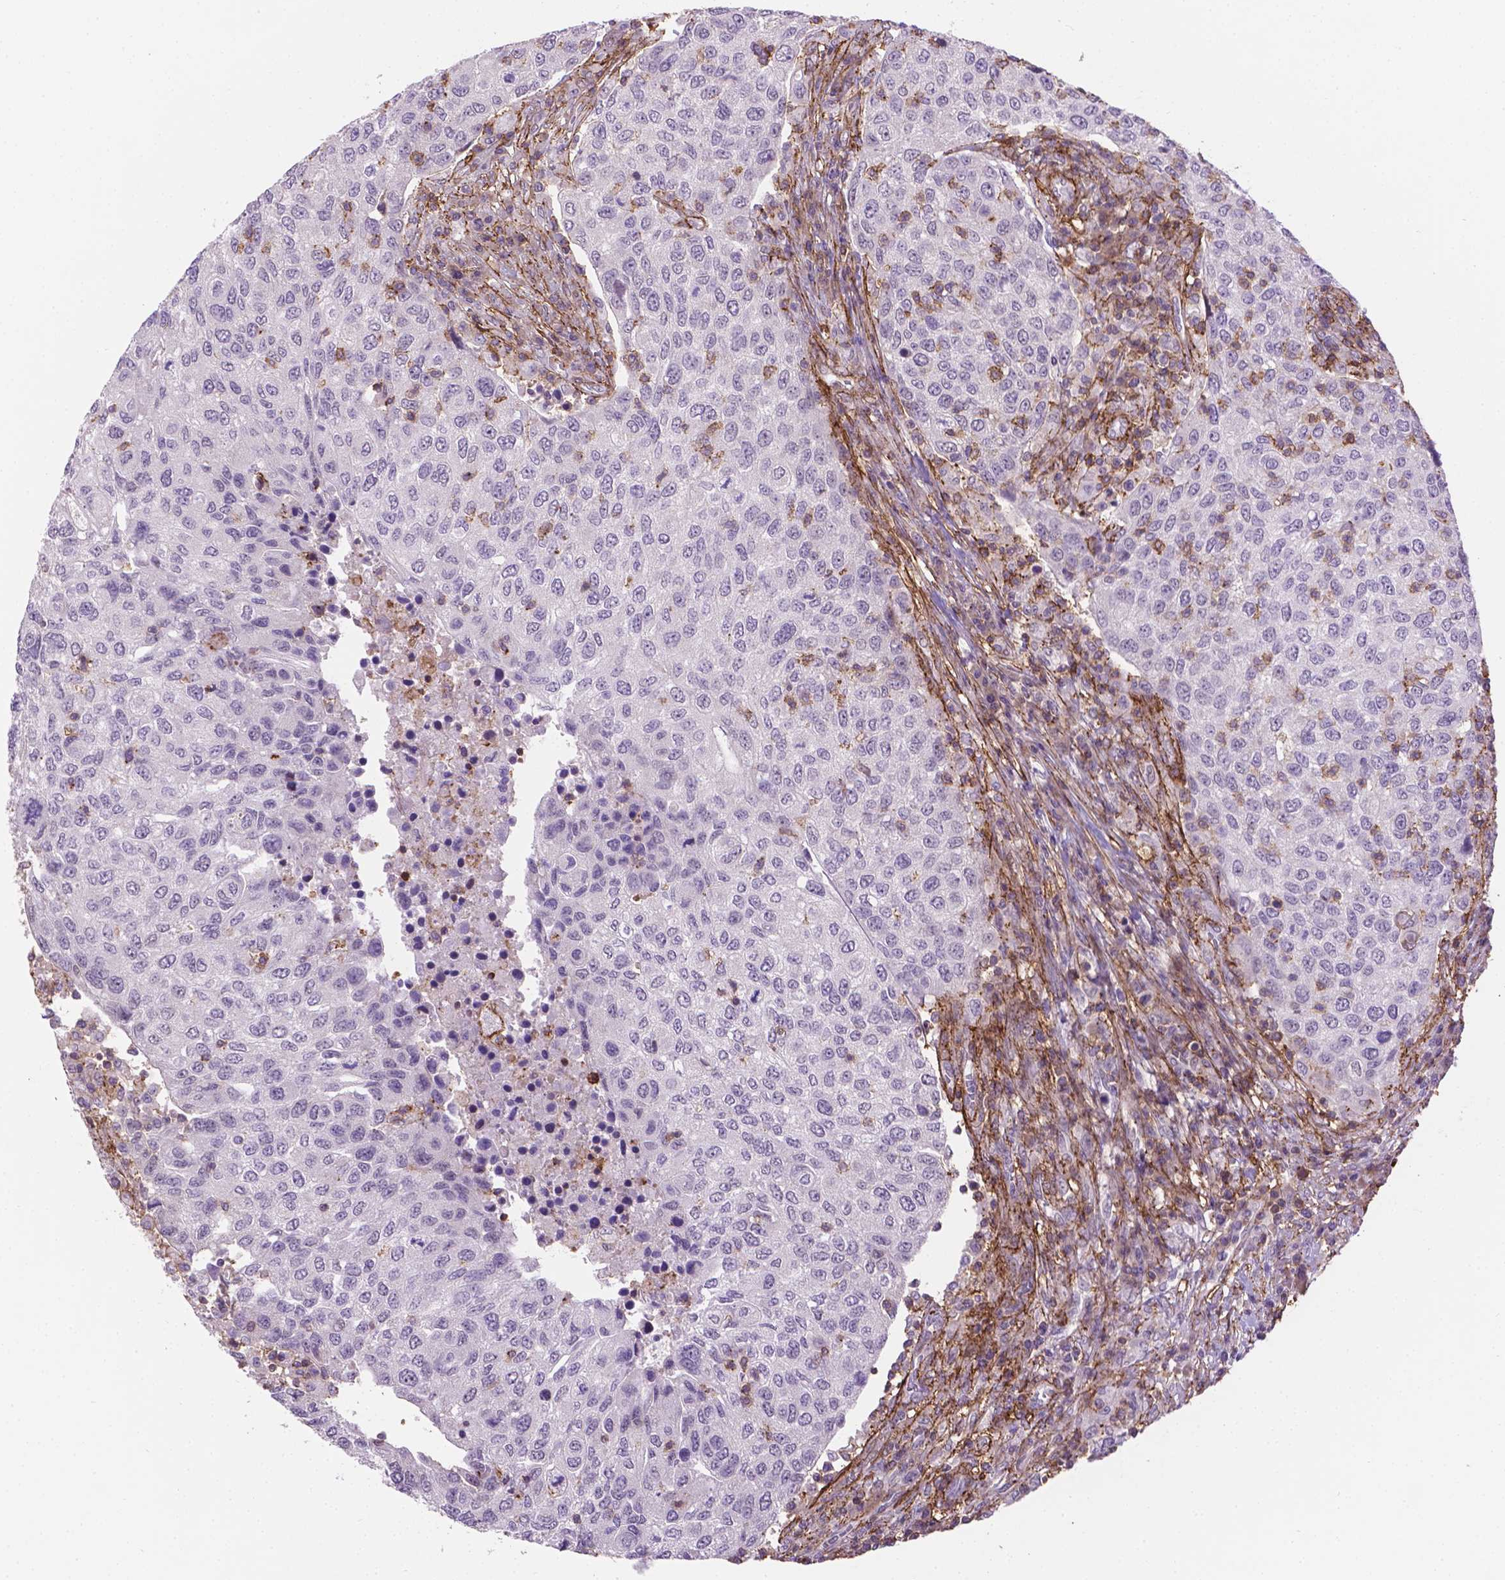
{"staining": {"intensity": "negative", "quantity": "none", "location": "none"}, "tissue": "urothelial cancer", "cell_type": "Tumor cells", "image_type": "cancer", "snomed": [{"axis": "morphology", "description": "Urothelial carcinoma, High grade"}, {"axis": "topography", "description": "Urinary bladder"}], "caption": "Protein analysis of high-grade urothelial carcinoma shows no significant positivity in tumor cells.", "gene": "ACAD10", "patient": {"sex": "female", "age": 78}}